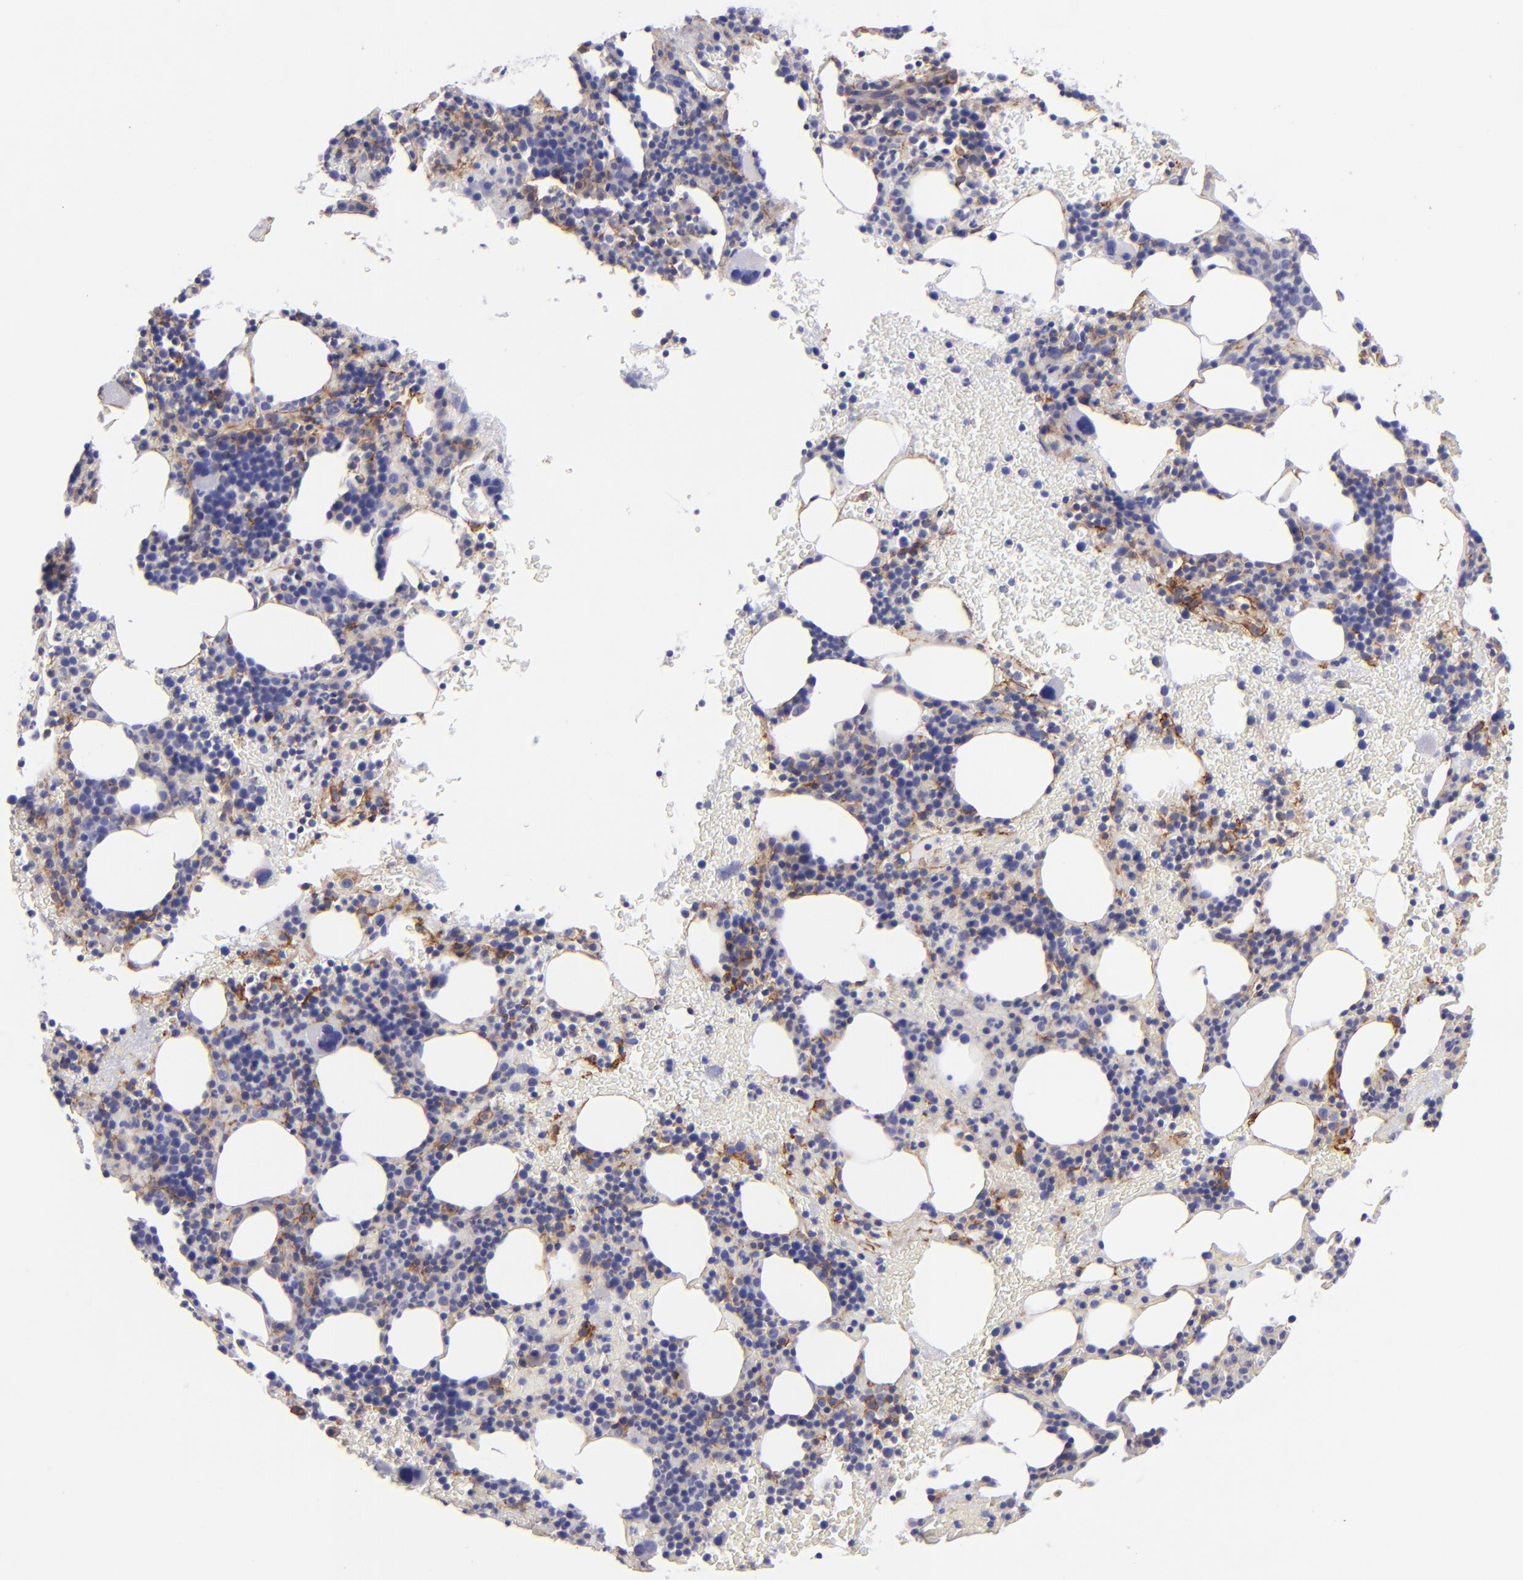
{"staining": {"intensity": "weak", "quantity": "<25%", "location": "cytoplasmic/membranous"}, "tissue": "bone marrow", "cell_type": "Hematopoietic cells", "image_type": "normal", "snomed": [{"axis": "morphology", "description": "Normal tissue, NOS"}, {"axis": "topography", "description": "Bone marrow"}], "caption": "This is an immunohistochemistry (IHC) image of unremarkable bone marrow. There is no expression in hematopoietic cells.", "gene": "ENTPD1", "patient": {"sex": "male", "age": 86}}